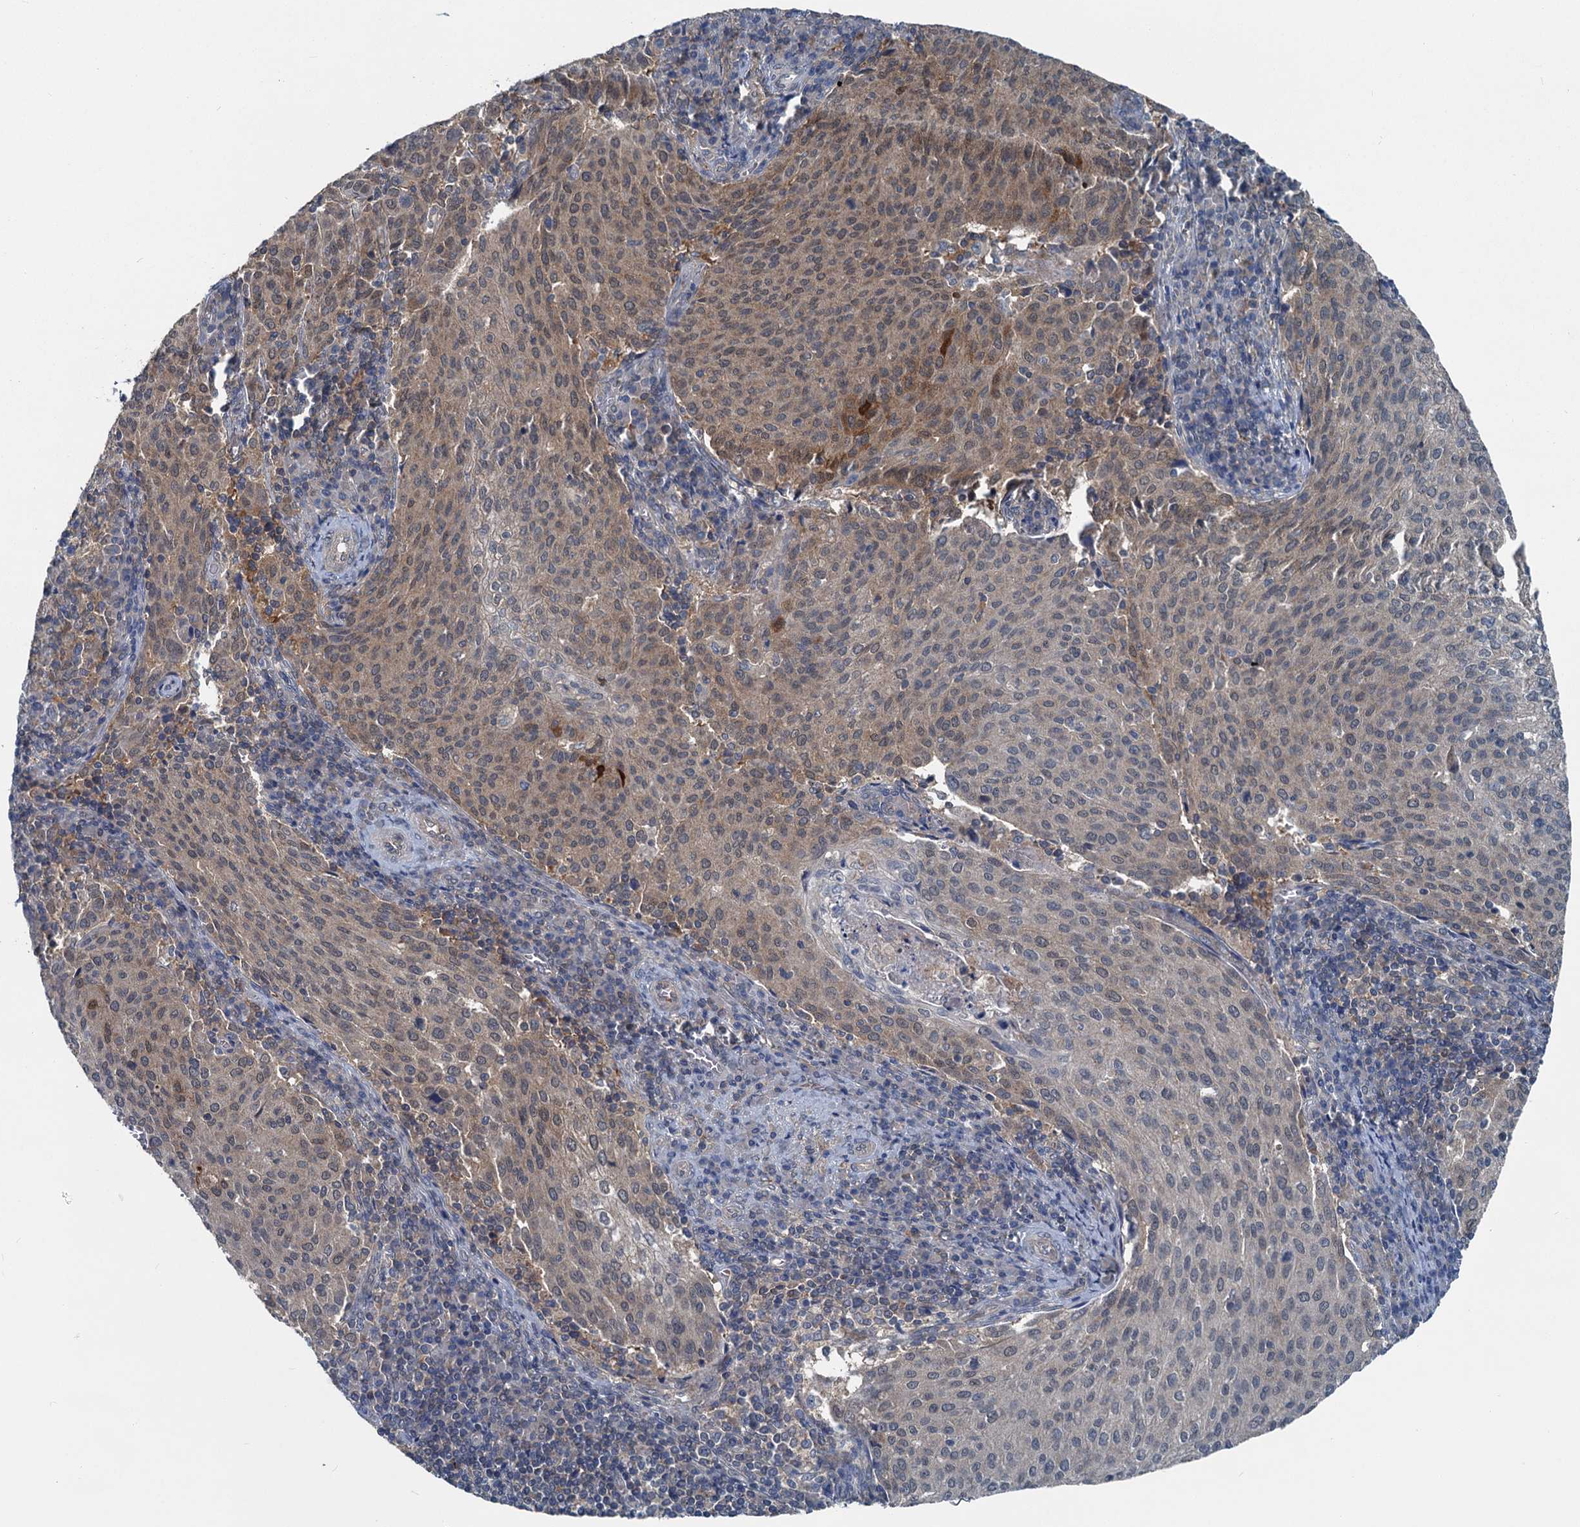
{"staining": {"intensity": "weak", "quantity": "25%-75%", "location": "cytoplasmic/membranous"}, "tissue": "cervical cancer", "cell_type": "Tumor cells", "image_type": "cancer", "snomed": [{"axis": "morphology", "description": "Squamous cell carcinoma, NOS"}, {"axis": "topography", "description": "Cervix"}], "caption": "Tumor cells demonstrate low levels of weak cytoplasmic/membranous positivity in approximately 25%-75% of cells in human cervical cancer (squamous cell carcinoma).", "gene": "GCLM", "patient": {"sex": "female", "age": 46}}